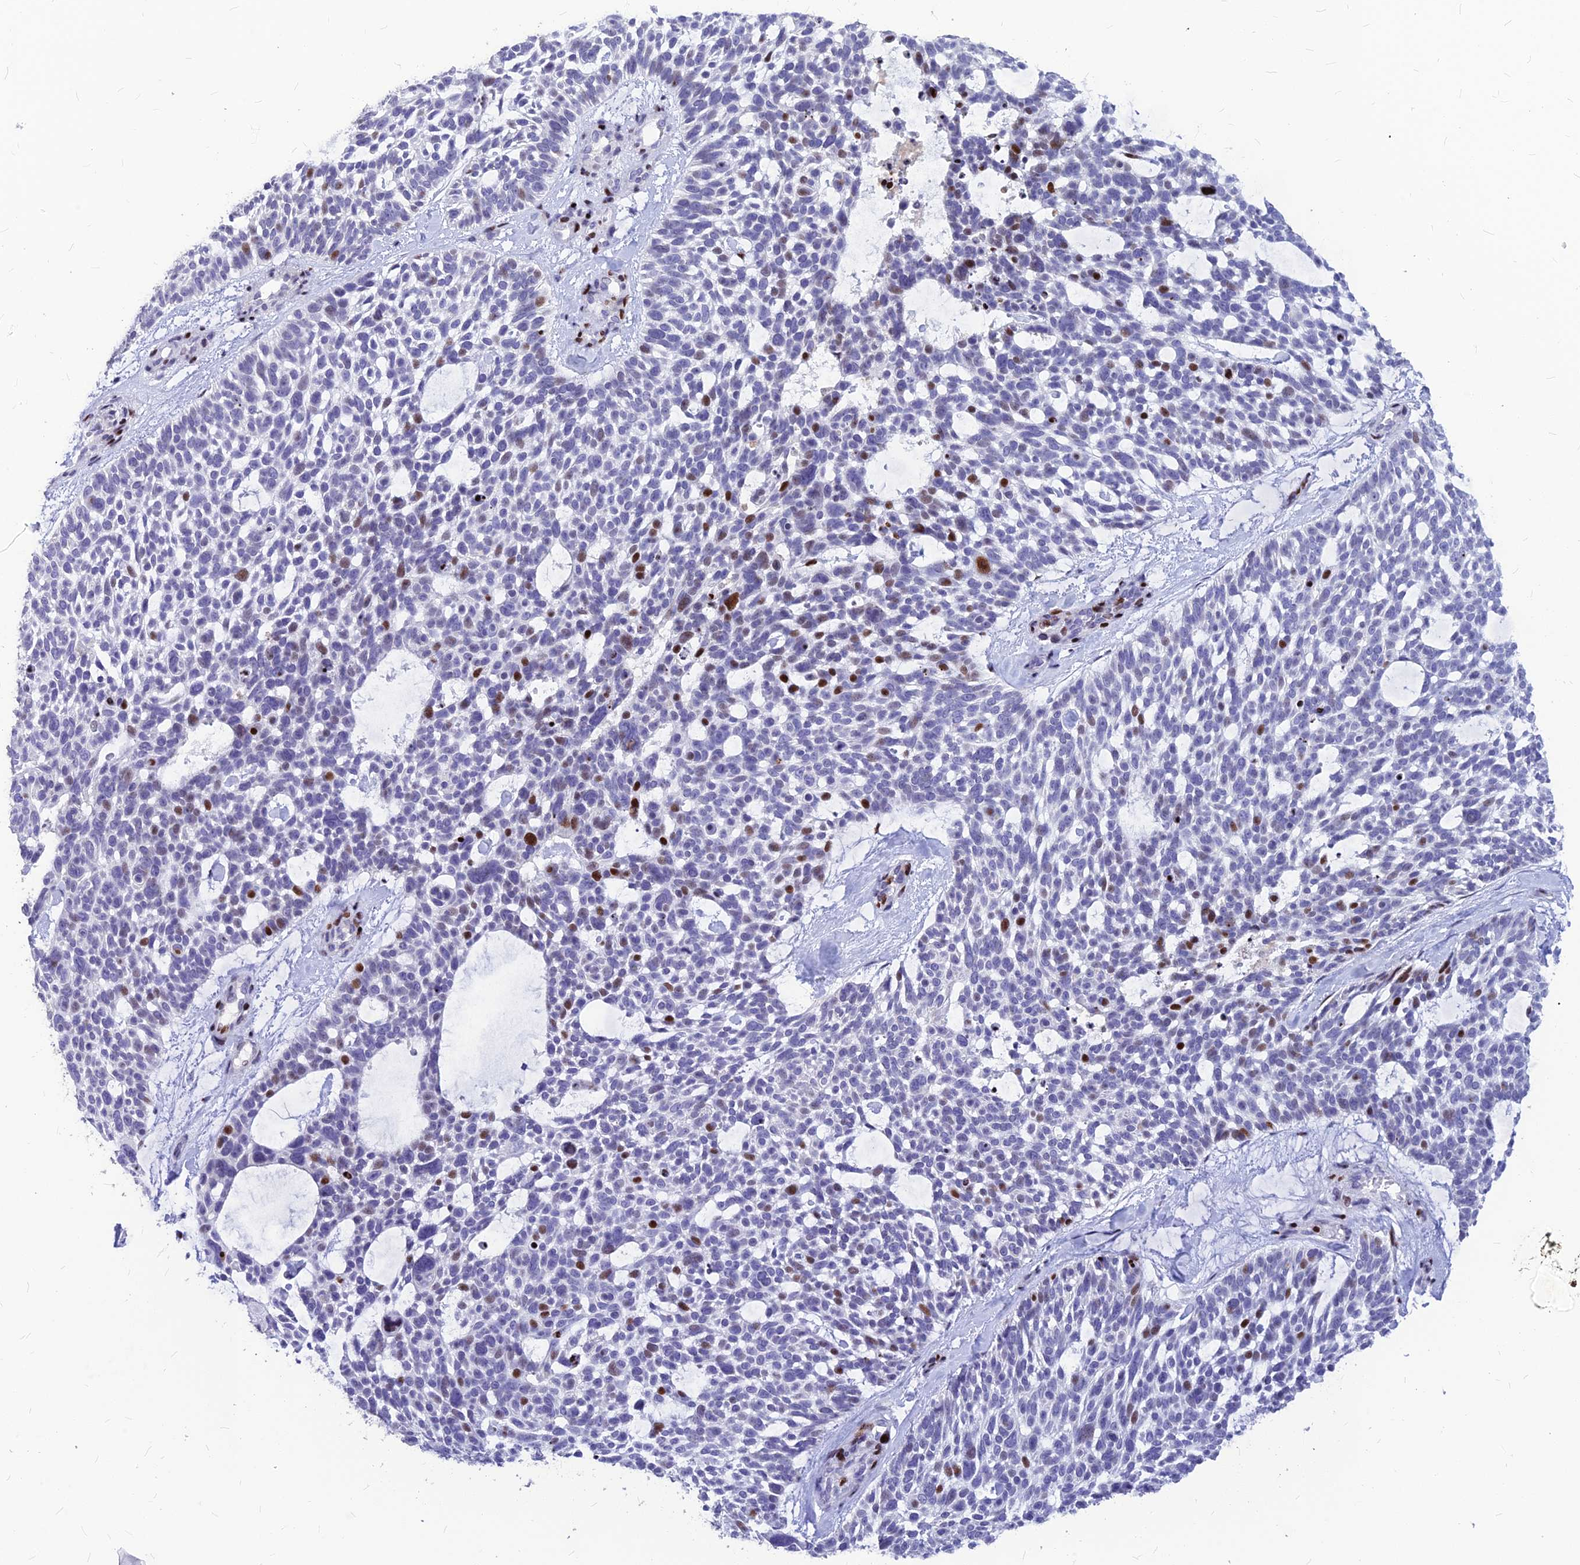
{"staining": {"intensity": "moderate", "quantity": "<25%", "location": "nuclear"}, "tissue": "skin cancer", "cell_type": "Tumor cells", "image_type": "cancer", "snomed": [{"axis": "morphology", "description": "Basal cell carcinoma"}, {"axis": "topography", "description": "Skin"}], "caption": "Moderate nuclear positivity for a protein is appreciated in approximately <25% of tumor cells of skin cancer using immunohistochemistry (IHC).", "gene": "PRPS1", "patient": {"sex": "male", "age": 88}}